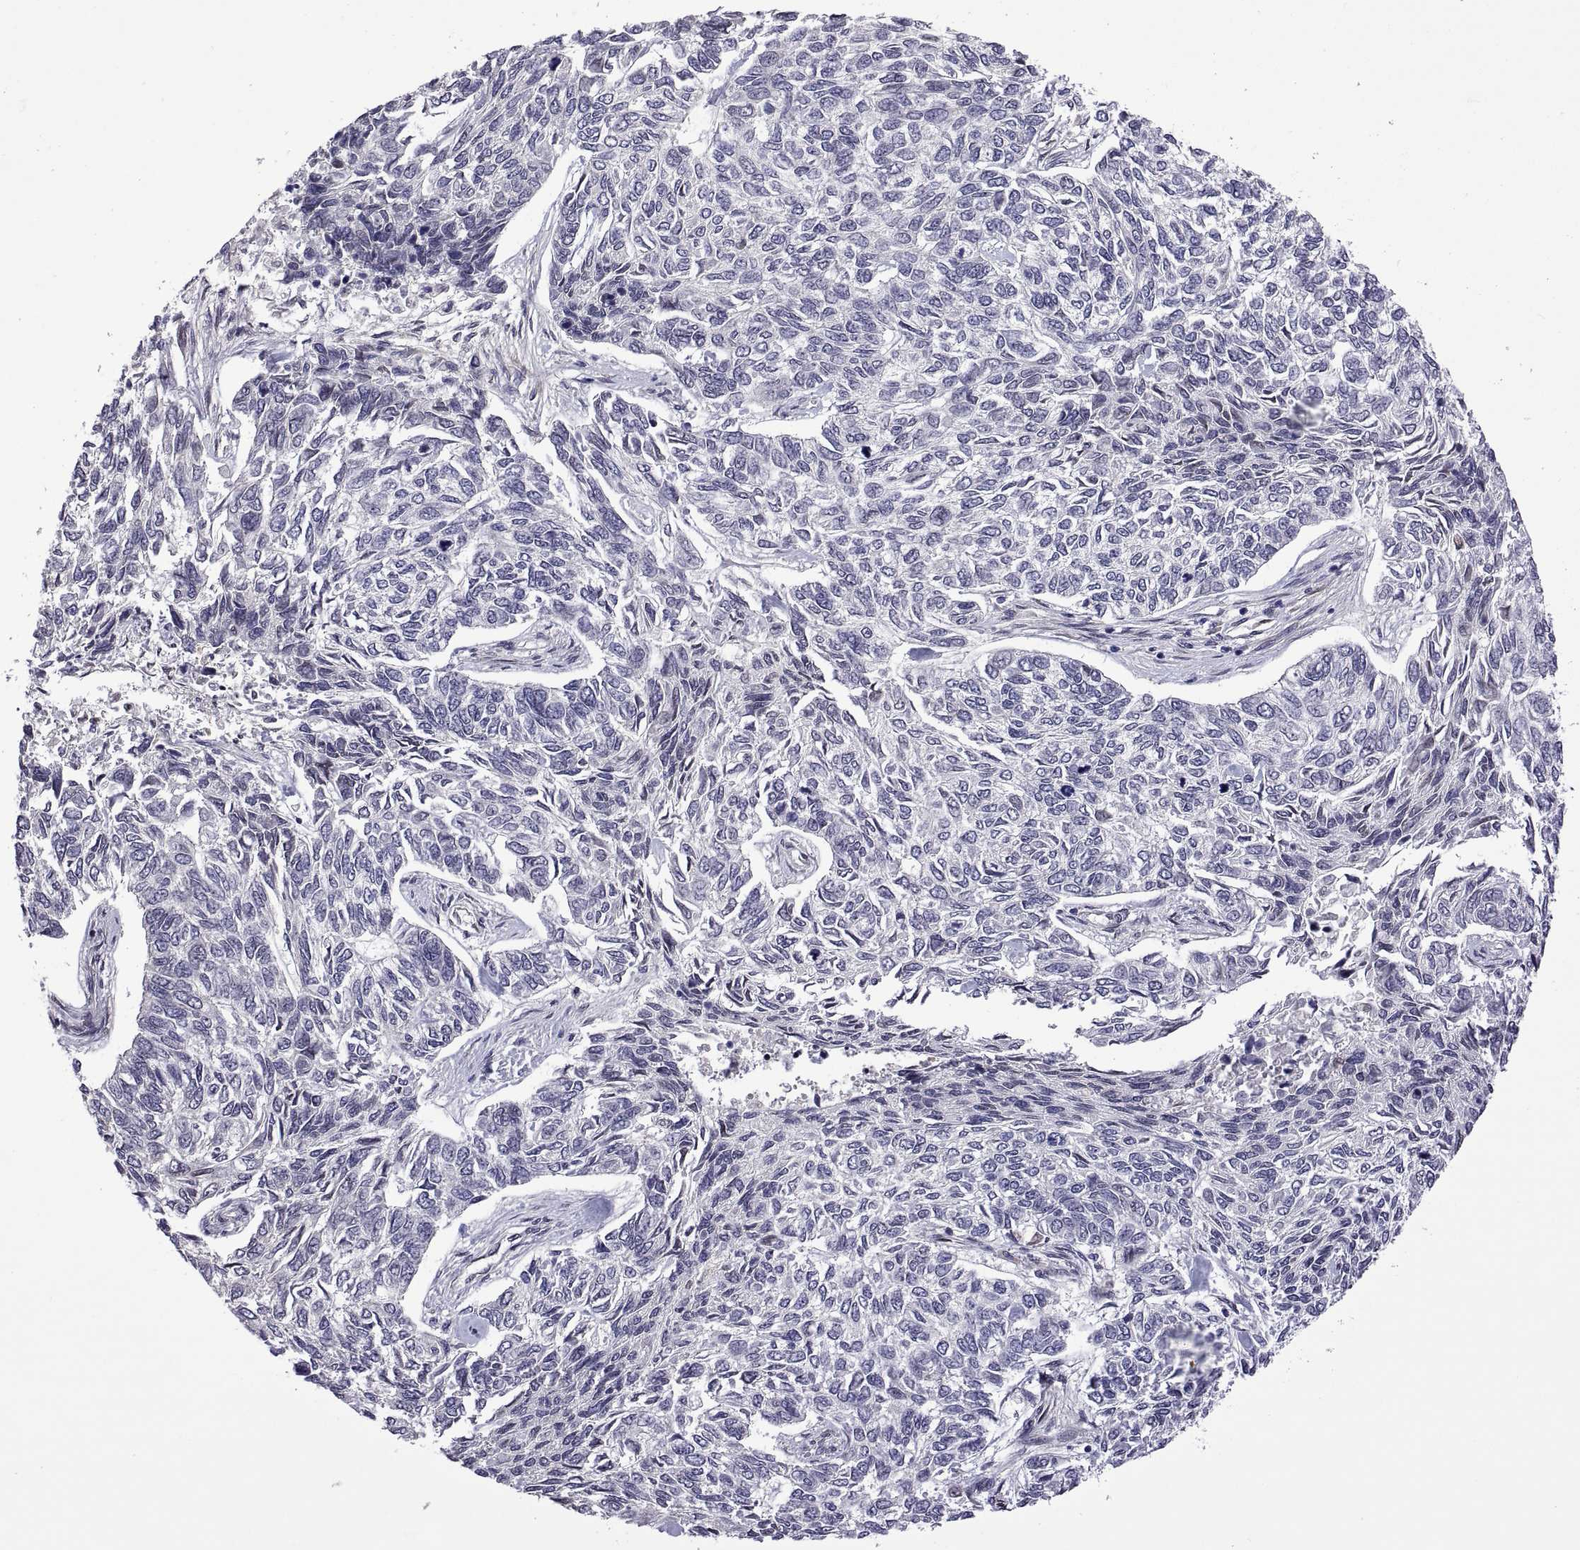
{"staining": {"intensity": "negative", "quantity": "none", "location": "none"}, "tissue": "skin cancer", "cell_type": "Tumor cells", "image_type": "cancer", "snomed": [{"axis": "morphology", "description": "Basal cell carcinoma"}, {"axis": "topography", "description": "Skin"}], "caption": "Immunohistochemistry (IHC) micrograph of human skin basal cell carcinoma stained for a protein (brown), which shows no positivity in tumor cells.", "gene": "NR4A1", "patient": {"sex": "female", "age": 65}}